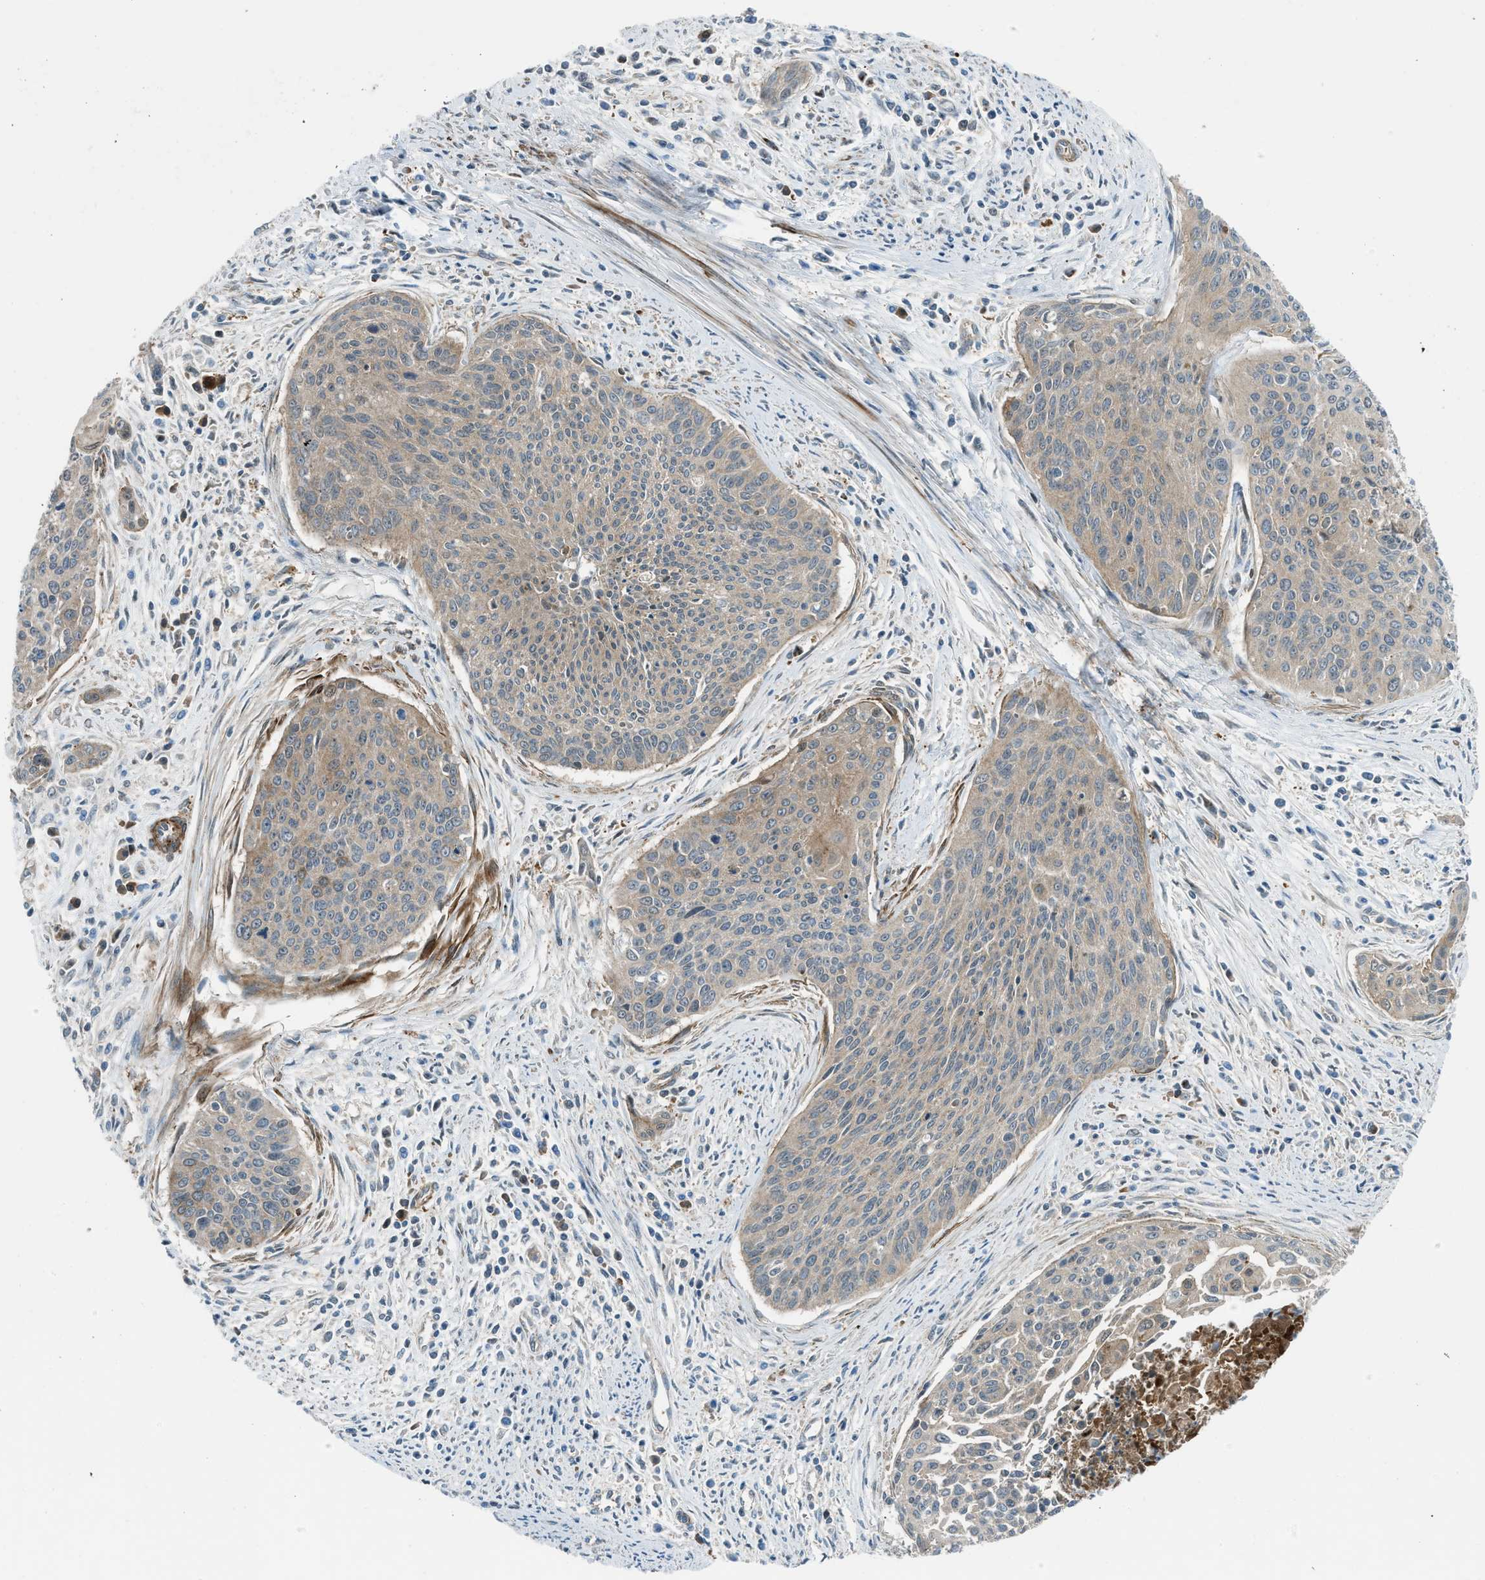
{"staining": {"intensity": "moderate", "quantity": "25%-75%", "location": "cytoplasmic/membranous"}, "tissue": "cervical cancer", "cell_type": "Tumor cells", "image_type": "cancer", "snomed": [{"axis": "morphology", "description": "Squamous cell carcinoma, NOS"}, {"axis": "topography", "description": "Cervix"}], "caption": "Protein analysis of squamous cell carcinoma (cervical) tissue shows moderate cytoplasmic/membranous positivity in approximately 25%-75% of tumor cells. (Brightfield microscopy of DAB IHC at high magnification).", "gene": "SESN2", "patient": {"sex": "female", "age": 55}}